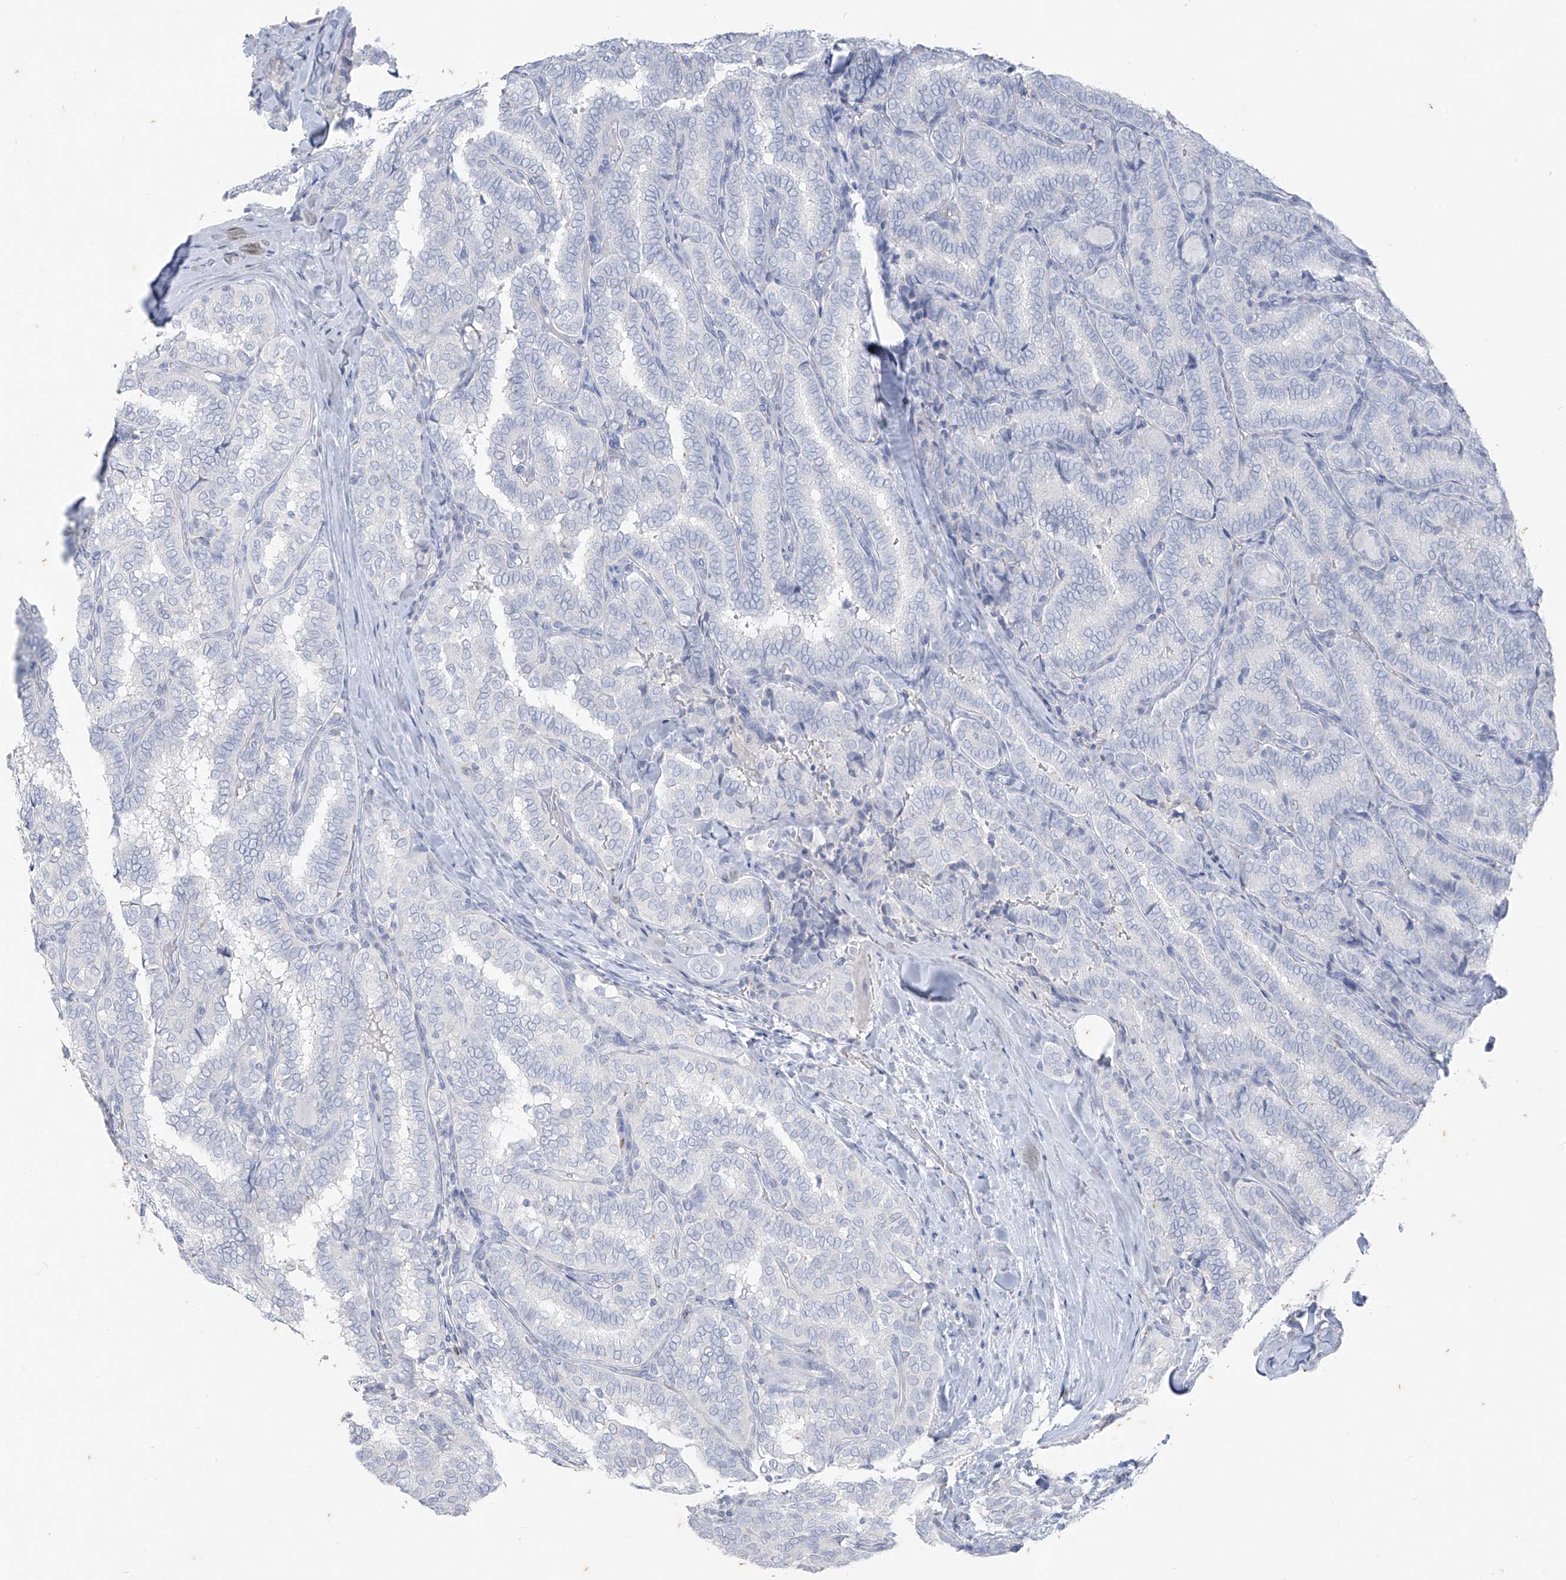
{"staining": {"intensity": "negative", "quantity": "none", "location": "none"}, "tissue": "thyroid cancer", "cell_type": "Tumor cells", "image_type": "cancer", "snomed": [{"axis": "morphology", "description": "Normal tissue, NOS"}, {"axis": "morphology", "description": "Papillary adenocarcinoma, NOS"}, {"axis": "topography", "description": "Thyroid gland"}], "caption": "There is no significant positivity in tumor cells of thyroid cancer (papillary adenocarcinoma). The staining was performed using DAB (3,3'-diaminobenzidine) to visualize the protein expression in brown, while the nuclei were stained in blue with hematoxylin (Magnification: 20x).", "gene": "CX3CR1", "patient": {"sex": "female", "age": 30}}